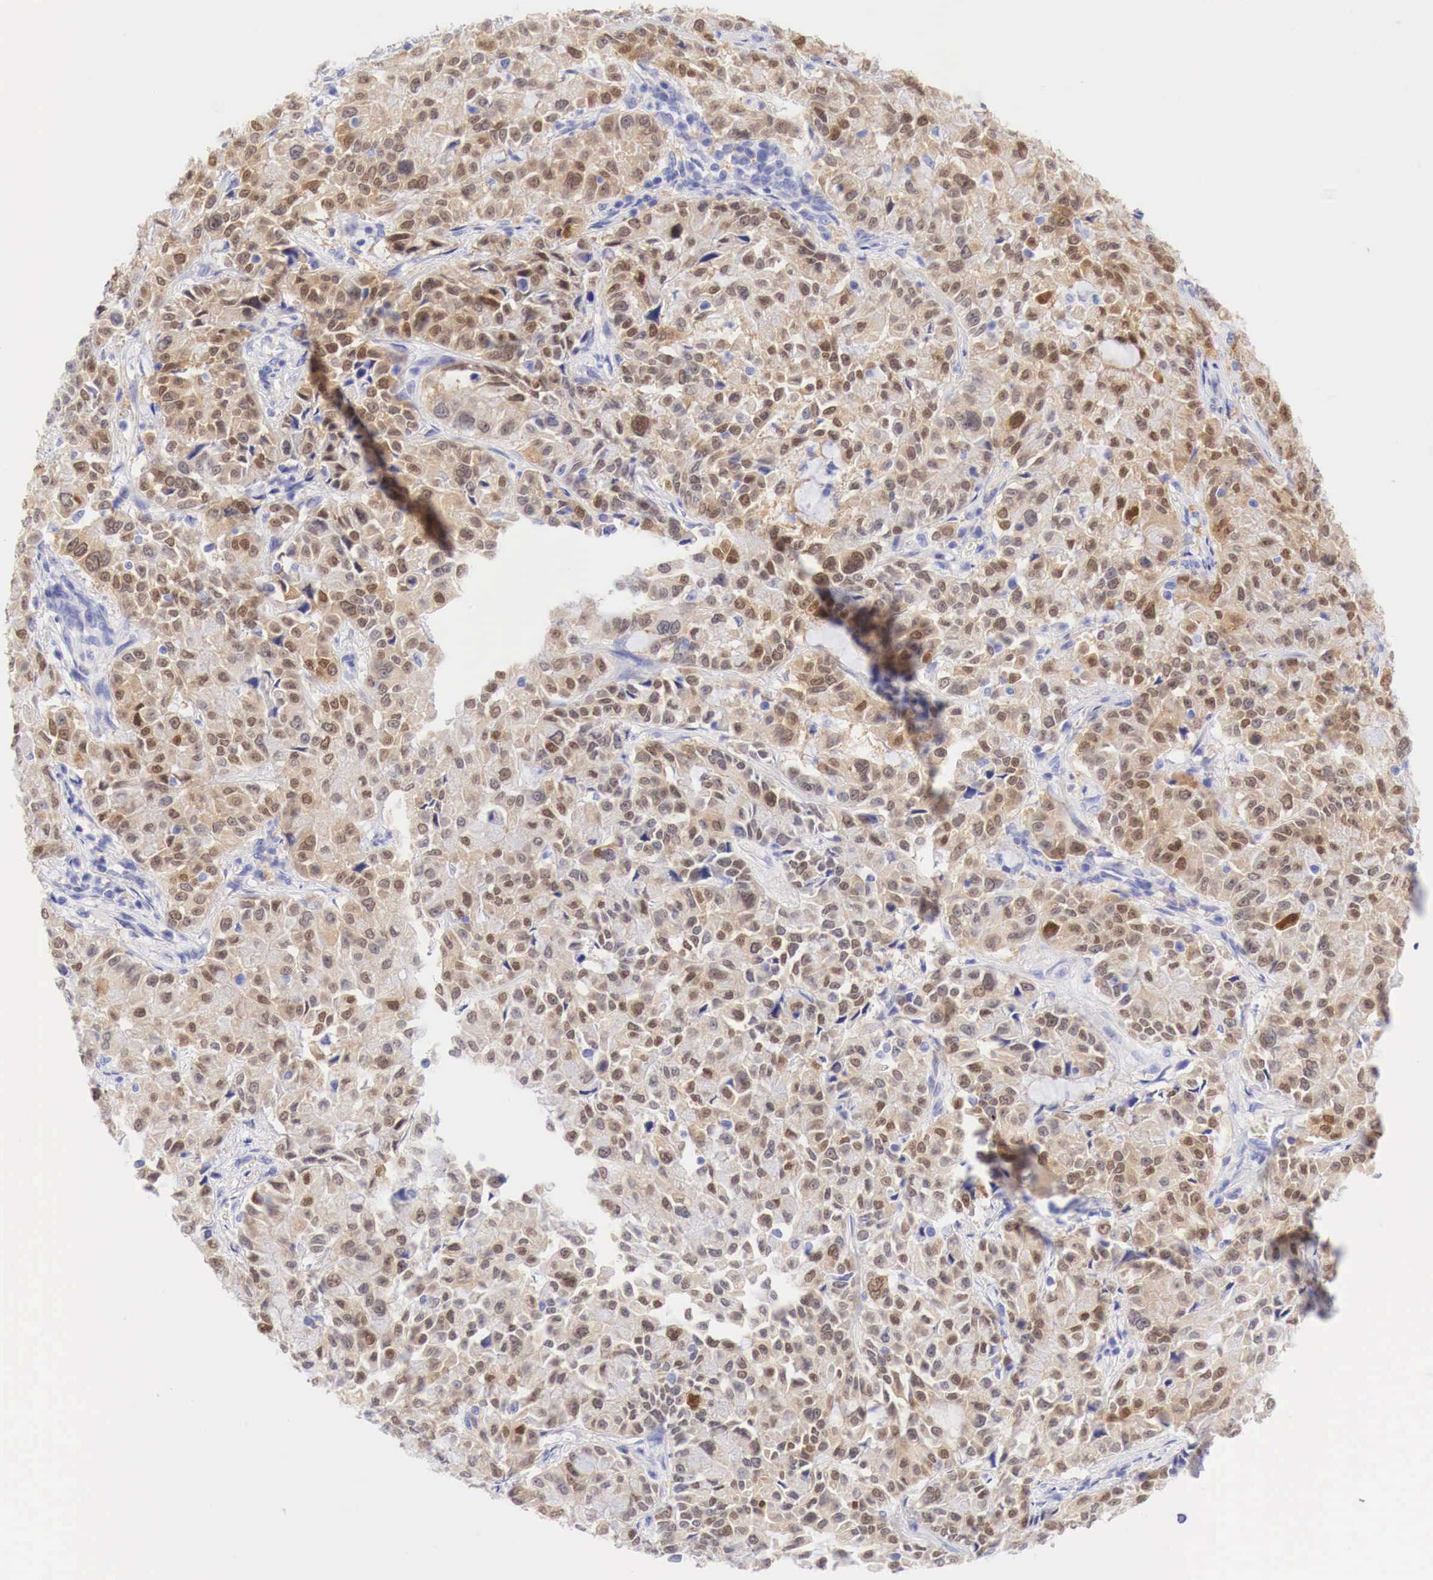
{"staining": {"intensity": "strong", "quantity": ">75%", "location": "cytoplasmic/membranous"}, "tissue": "pancreatic cancer", "cell_type": "Tumor cells", "image_type": "cancer", "snomed": [{"axis": "morphology", "description": "Adenocarcinoma, NOS"}, {"axis": "topography", "description": "Pancreas"}], "caption": "Immunohistochemistry (IHC) (DAB) staining of pancreatic cancer (adenocarcinoma) shows strong cytoplasmic/membranous protein positivity in approximately >75% of tumor cells.", "gene": "CDKN2A", "patient": {"sex": "female", "age": 52}}